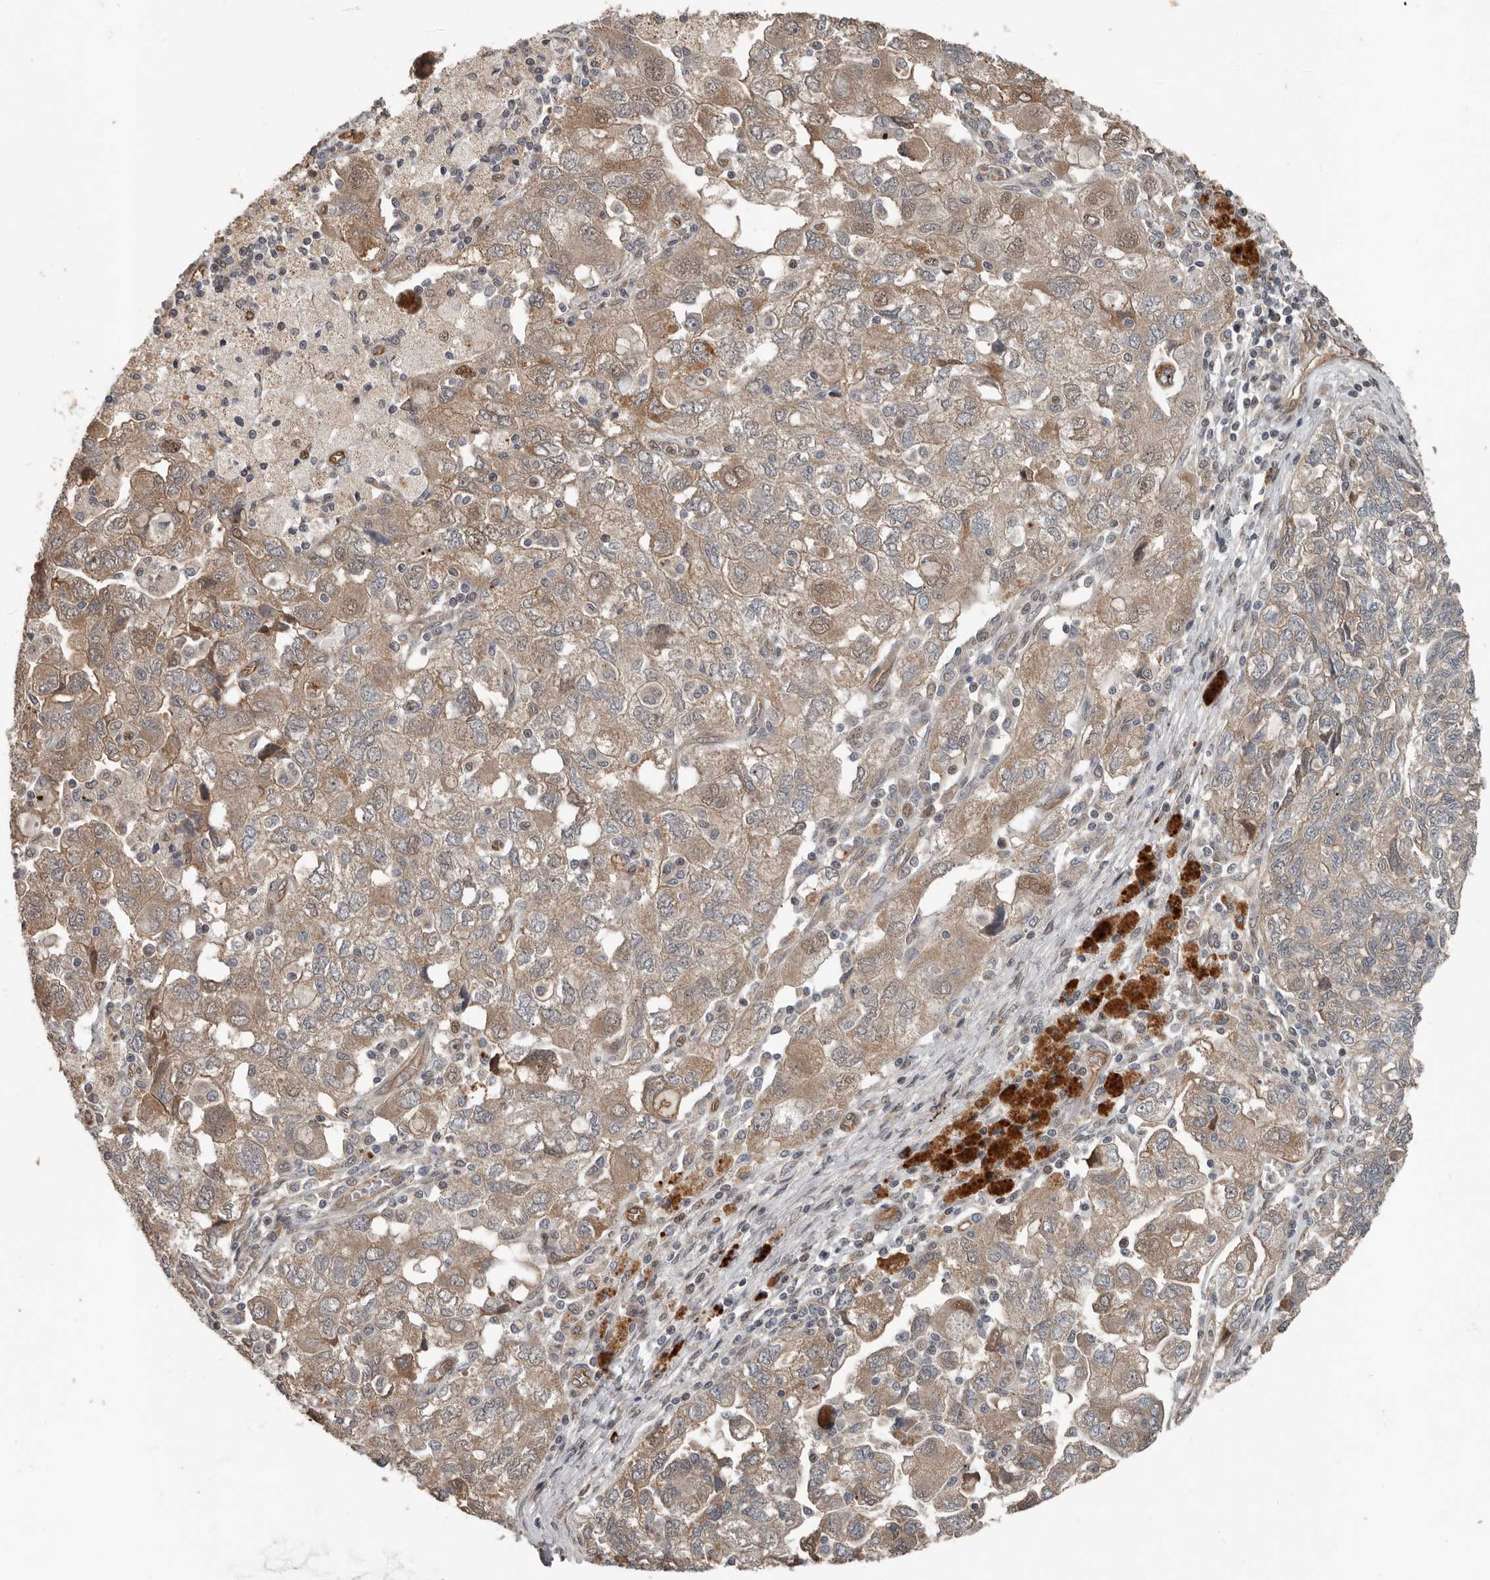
{"staining": {"intensity": "moderate", "quantity": ">75%", "location": "cytoplasmic/membranous"}, "tissue": "ovarian cancer", "cell_type": "Tumor cells", "image_type": "cancer", "snomed": [{"axis": "morphology", "description": "Carcinoma, NOS"}, {"axis": "morphology", "description": "Cystadenocarcinoma, serous, NOS"}, {"axis": "topography", "description": "Ovary"}], "caption": "Immunohistochemical staining of human serous cystadenocarcinoma (ovarian) demonstrates medium levels of moderate cytoplasmic/membranous expression in approximately >75% of tumor cells. Using DAB (brown) and hematoxylin (blue) stains, captured at high magnification using brightfield microscopy.", "gene": "YOD1", "patient": {"sex": "female", "age": 69}}